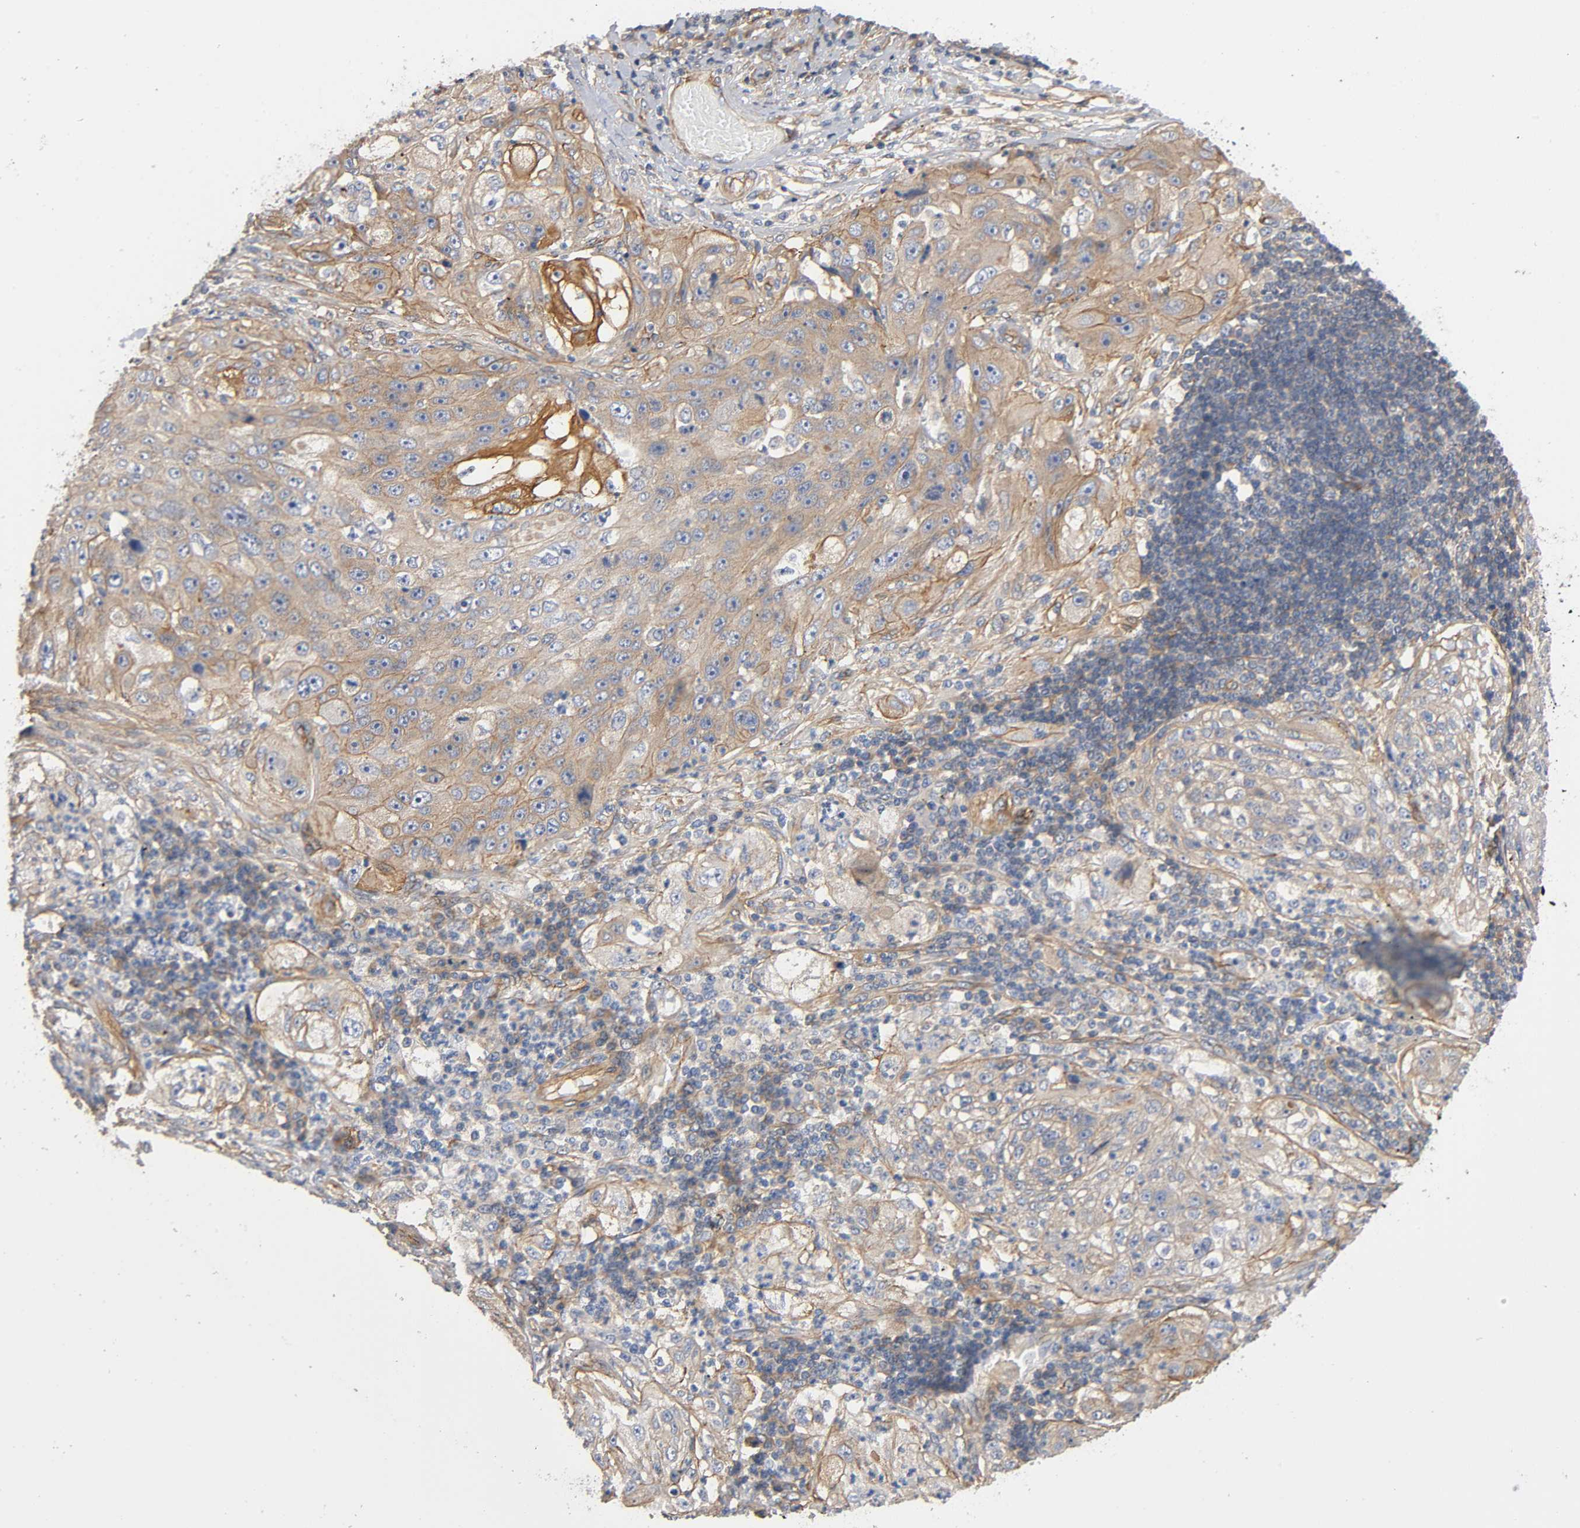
{"staining": {"intensity": "moderate", "quantity": ">75%", "location": "cytoplasmic/membranous"}, "tissue": "lung cancer", "cell_type": "Tumor cells", "image_type": "cancer", "snomed": [{"axis": "morphology", "description": "Inflammation, NOS"}, {"axis": "morphology", "description": "Squamous cell carcinoma, NOS"}, {"axis": "topography", "description": "Lymph node"}, {"axis": "topography", "description": "Soft tissue"}, {"axis": "topography", "description": "Lung"}], "caption": "The image displays a brown stain indicating the presence of a protein in the cytoplasmic/membranous of tumor cells in squamous cell carcinoma (lung). (Brightfield microscopy of DAB IHC at high magnification).", "gene": "MARS1", "patient": {"sex": "male", "age": 66}}